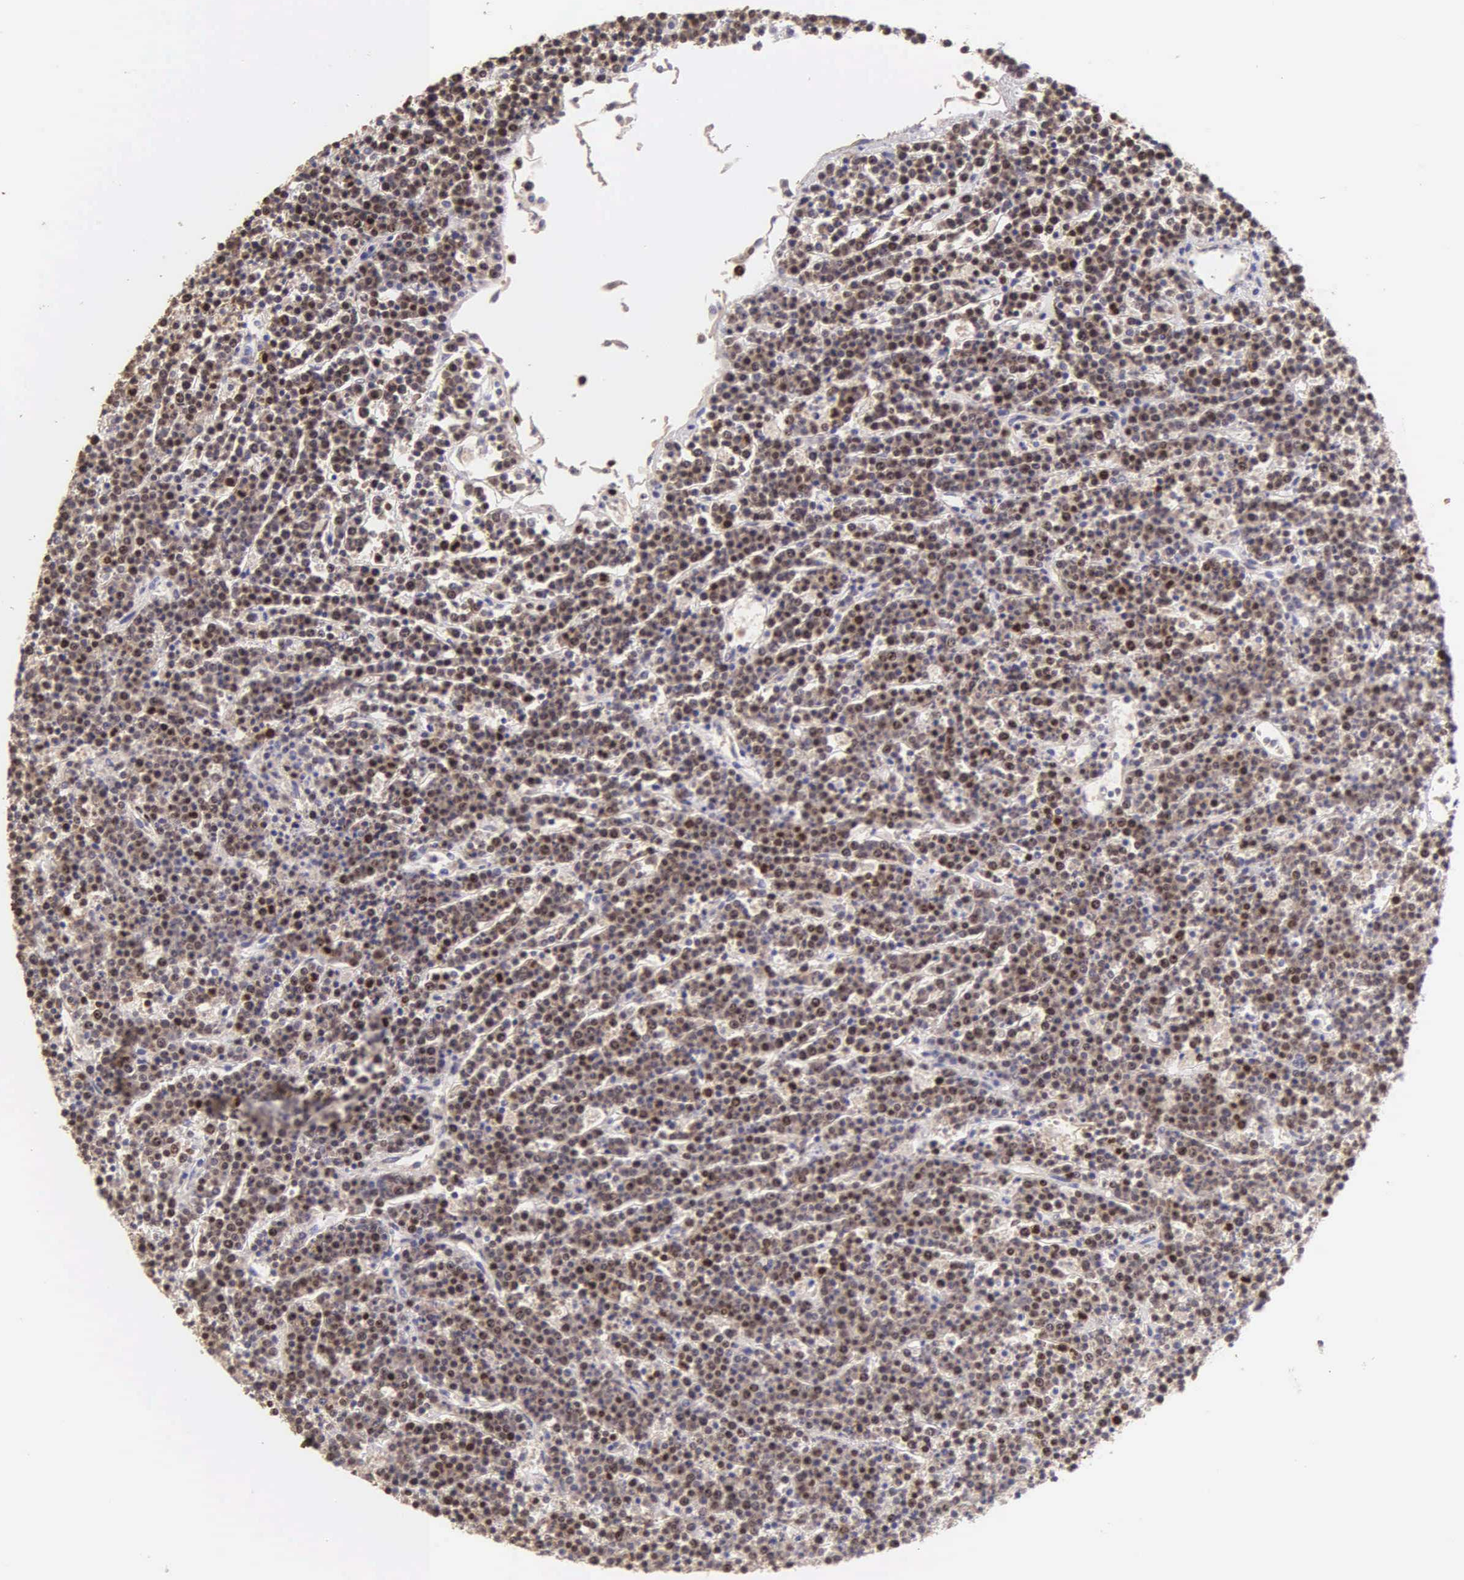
{"staining": {"intensity": "strong", "quantity": ">75%", "location": "nuclear"}, "tissue": "lymphoma", "cell_type": "Tumor cells", "image_type": "cancer", "snomed": [{"axis": "morphology", "description": "Malignant lymphoma, non-Hodgkin's type, High grade"}, {"axis": "topography", "description": "Ovary"}], "caption": "Malignant lymphoma, non-Hodgkin's type (high-grade) stained with immunohistochemistry (IHC) exhibits strong nuclear staining in approximately >75% of tumor cells.", "gene": "MKI67", "patient": {"sex": "female", "age": 56}}